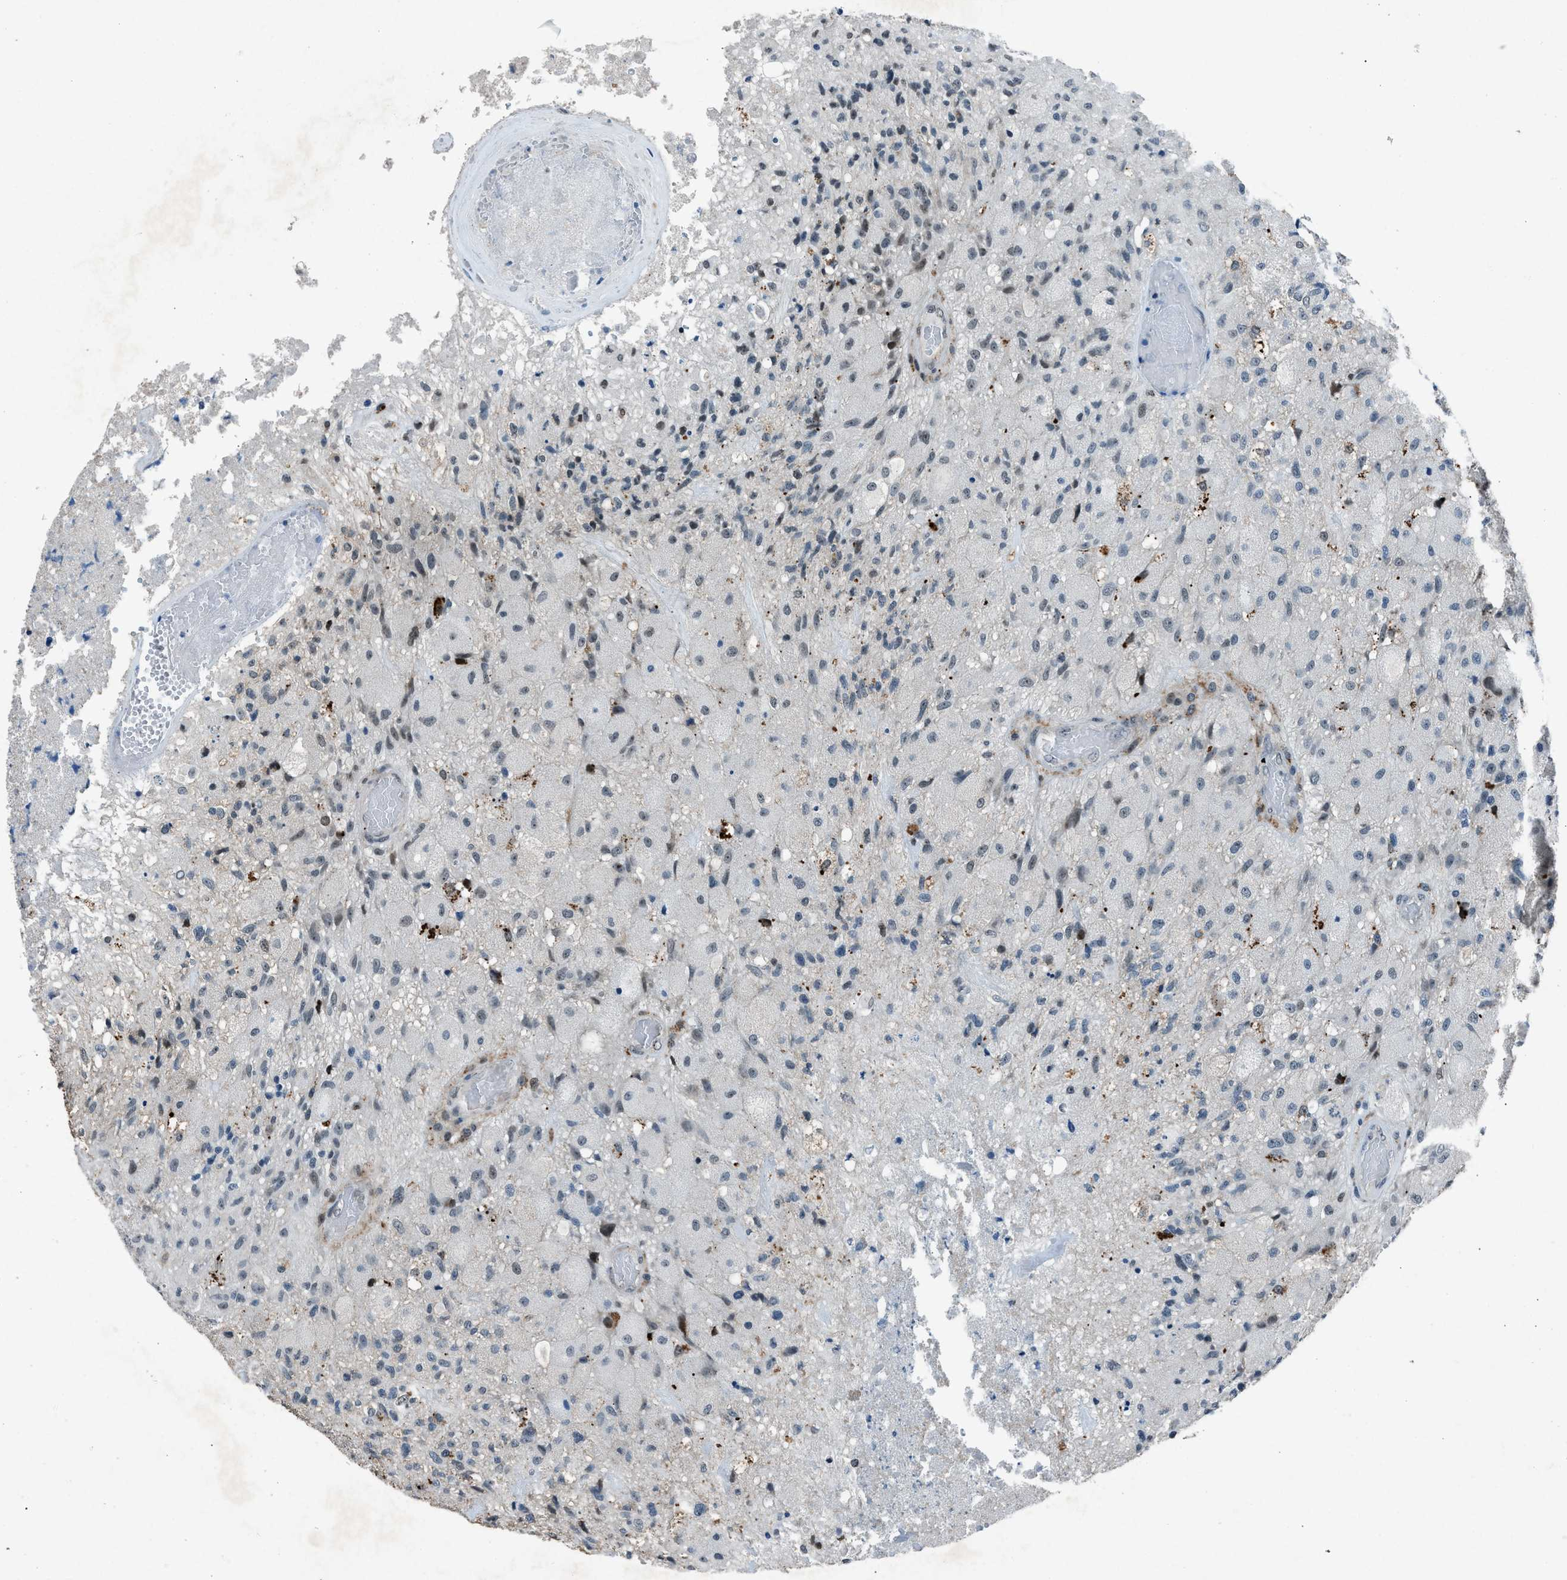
{"staining": {"intensity": "negative", "quantity": "none", "location": "none"}, "tissue": "glioma", "cell_type": "Tumor cells", "image_type": "cancer", "snomed": [{"axis": "morphology", "description": "Normal tissue, NOS"}, {"axis": "morphology", "description": "Glioma, malignant, High grade"}, {"axis": "topography", "description": "Cerebral cortex"}], "caption": "Immunohistochemistry of glioma demonstrates no positivity in tumor cells.", "gene": "ADCY1", "patient": {"sex": "male", "age": 77}}